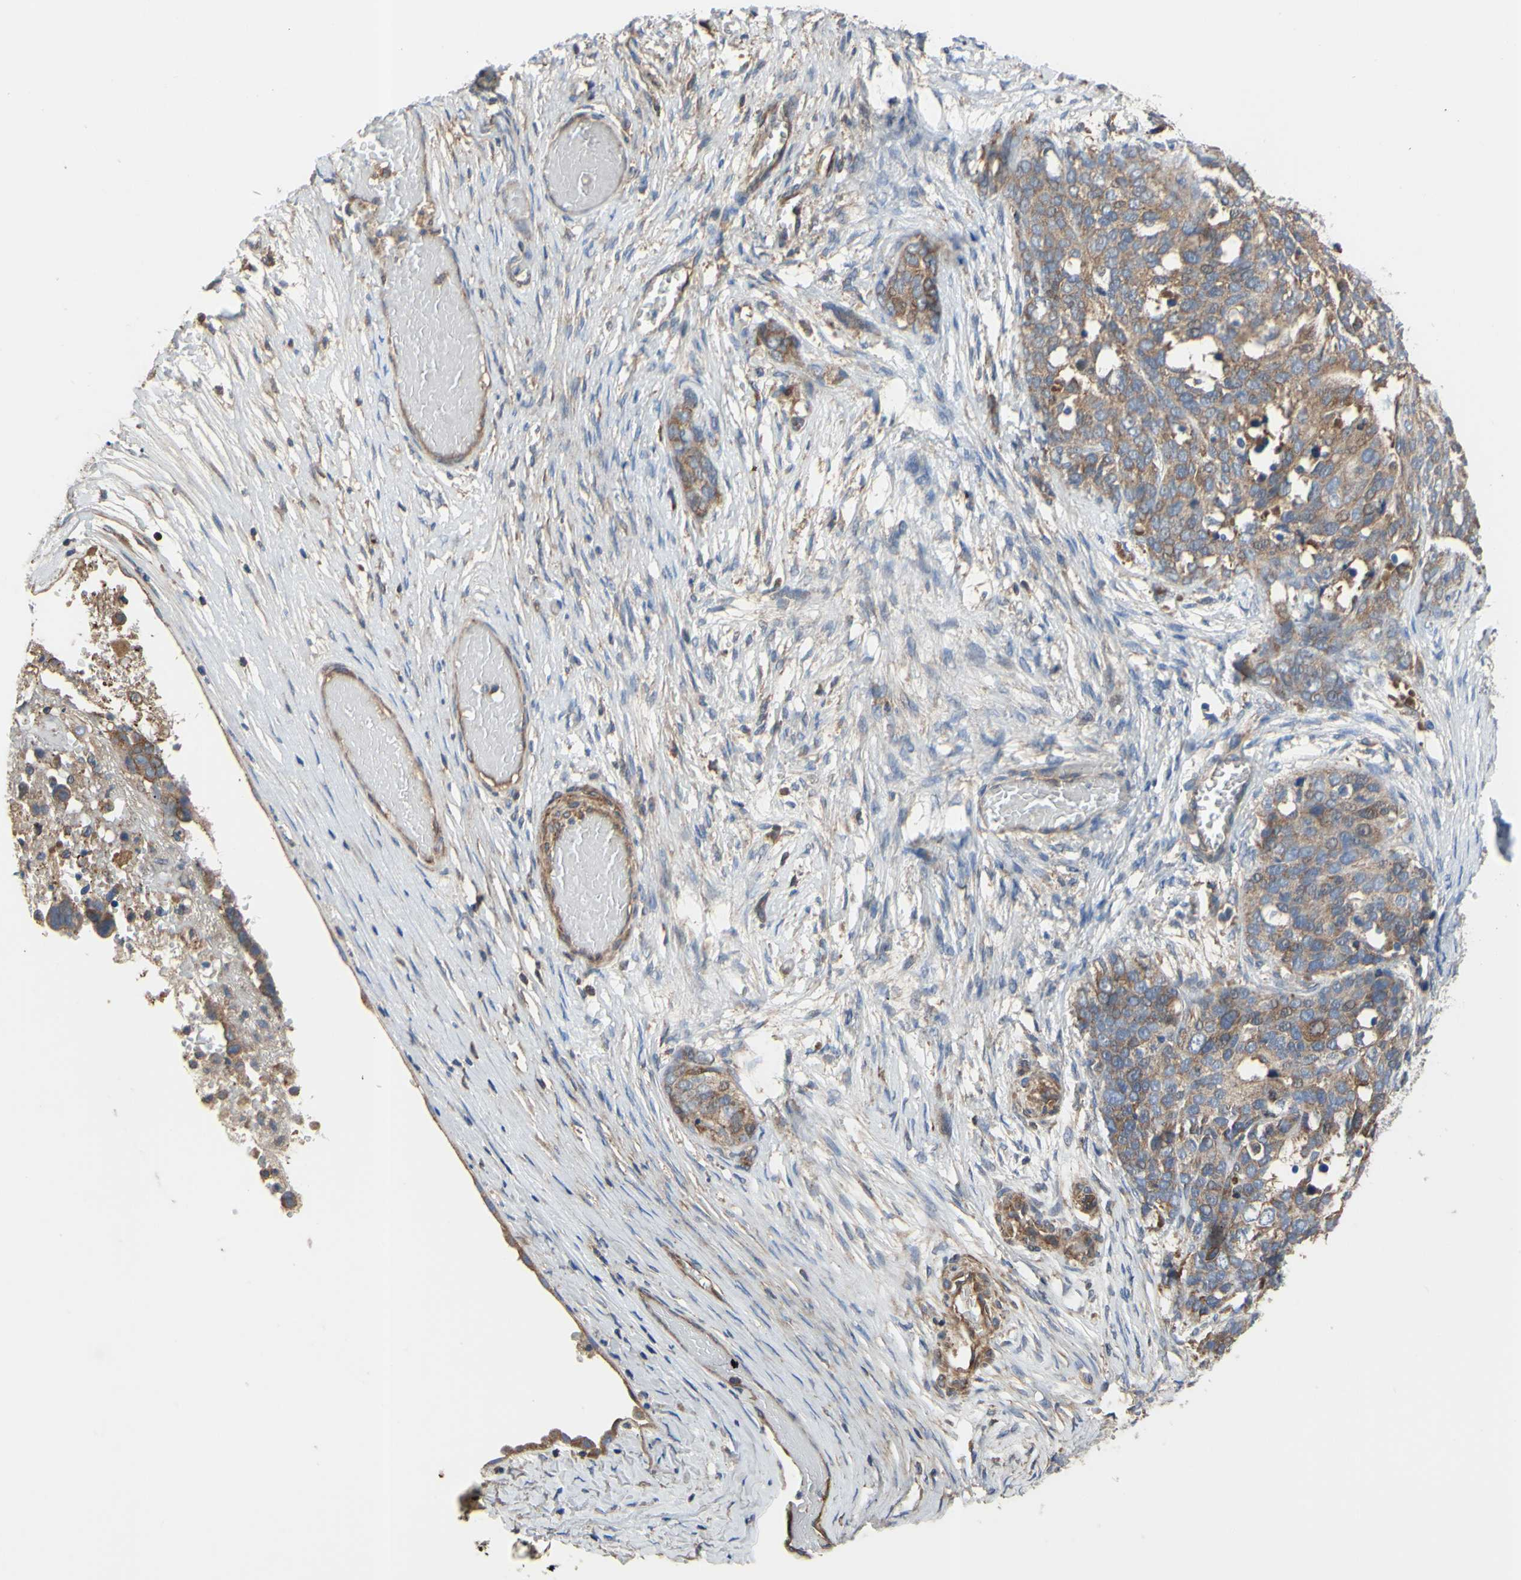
{"staining": {"intensity": "moderate", "quantity": ">75%", "location": "cytoplasmic/membranous"}, "tissue": "ovarian cancer", "cell_type": "Tumor cells", "image_type": "cancer", "snomed": [{"axis": "morphology", "description": "Cystadenocarcinoma, serous, NOS"}, {"axis": "topography", "description": "Ovary"}], "caption": "DAB (3,3'-diaminobenzidine) immunohistochemical staining of human ovarian cancer (serous cystadenocarcinoma) displays moderate cytoplasmic/membranous protein positivity in about >75% of tumor cells. (DAB = brown stain, brightfield microscopy at high magnification).", "gene": "BECN1", "patient": {"sex": "female", "age": 44}}